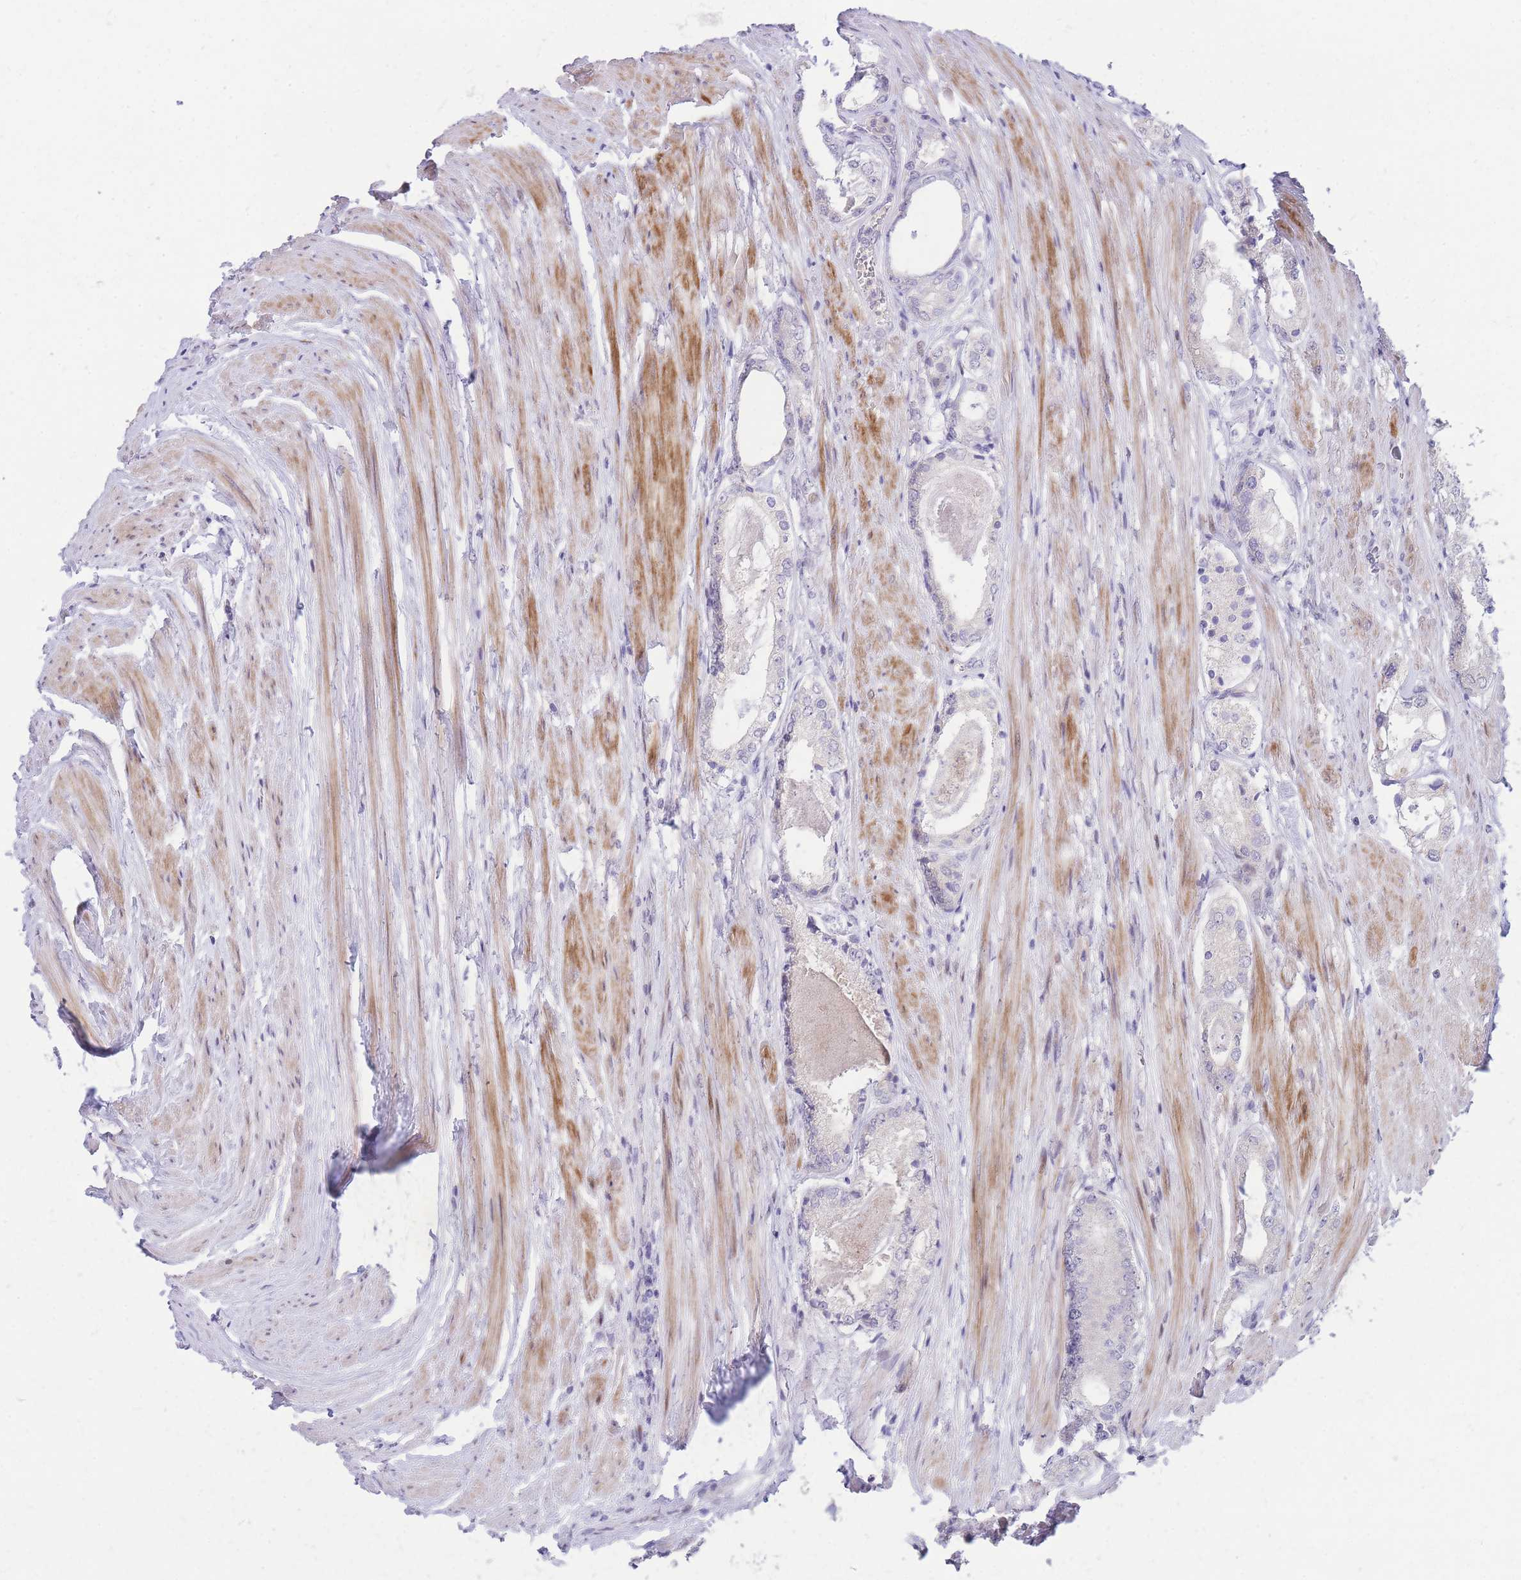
{"staining": {"intensity": "negative", "quantity": "none", "location": "none"}, "tissue": "prostate cancer", "cell_type": "Tumor cells", "image_type": "cancer", "snomed": [{"axis": "morphology", "description": "Adenocarcinoma, Low grade"}, {"axis": "topography", "description": "Prostate"}], "caption": "The immunohistochemistry photomicrograph has no significant positivity in tumor cells of prostate cancer (low-grade adenocarcinoma) tissue.", "gene": "SHCBP1", "patient": {"sex": "male", "age": 68}}